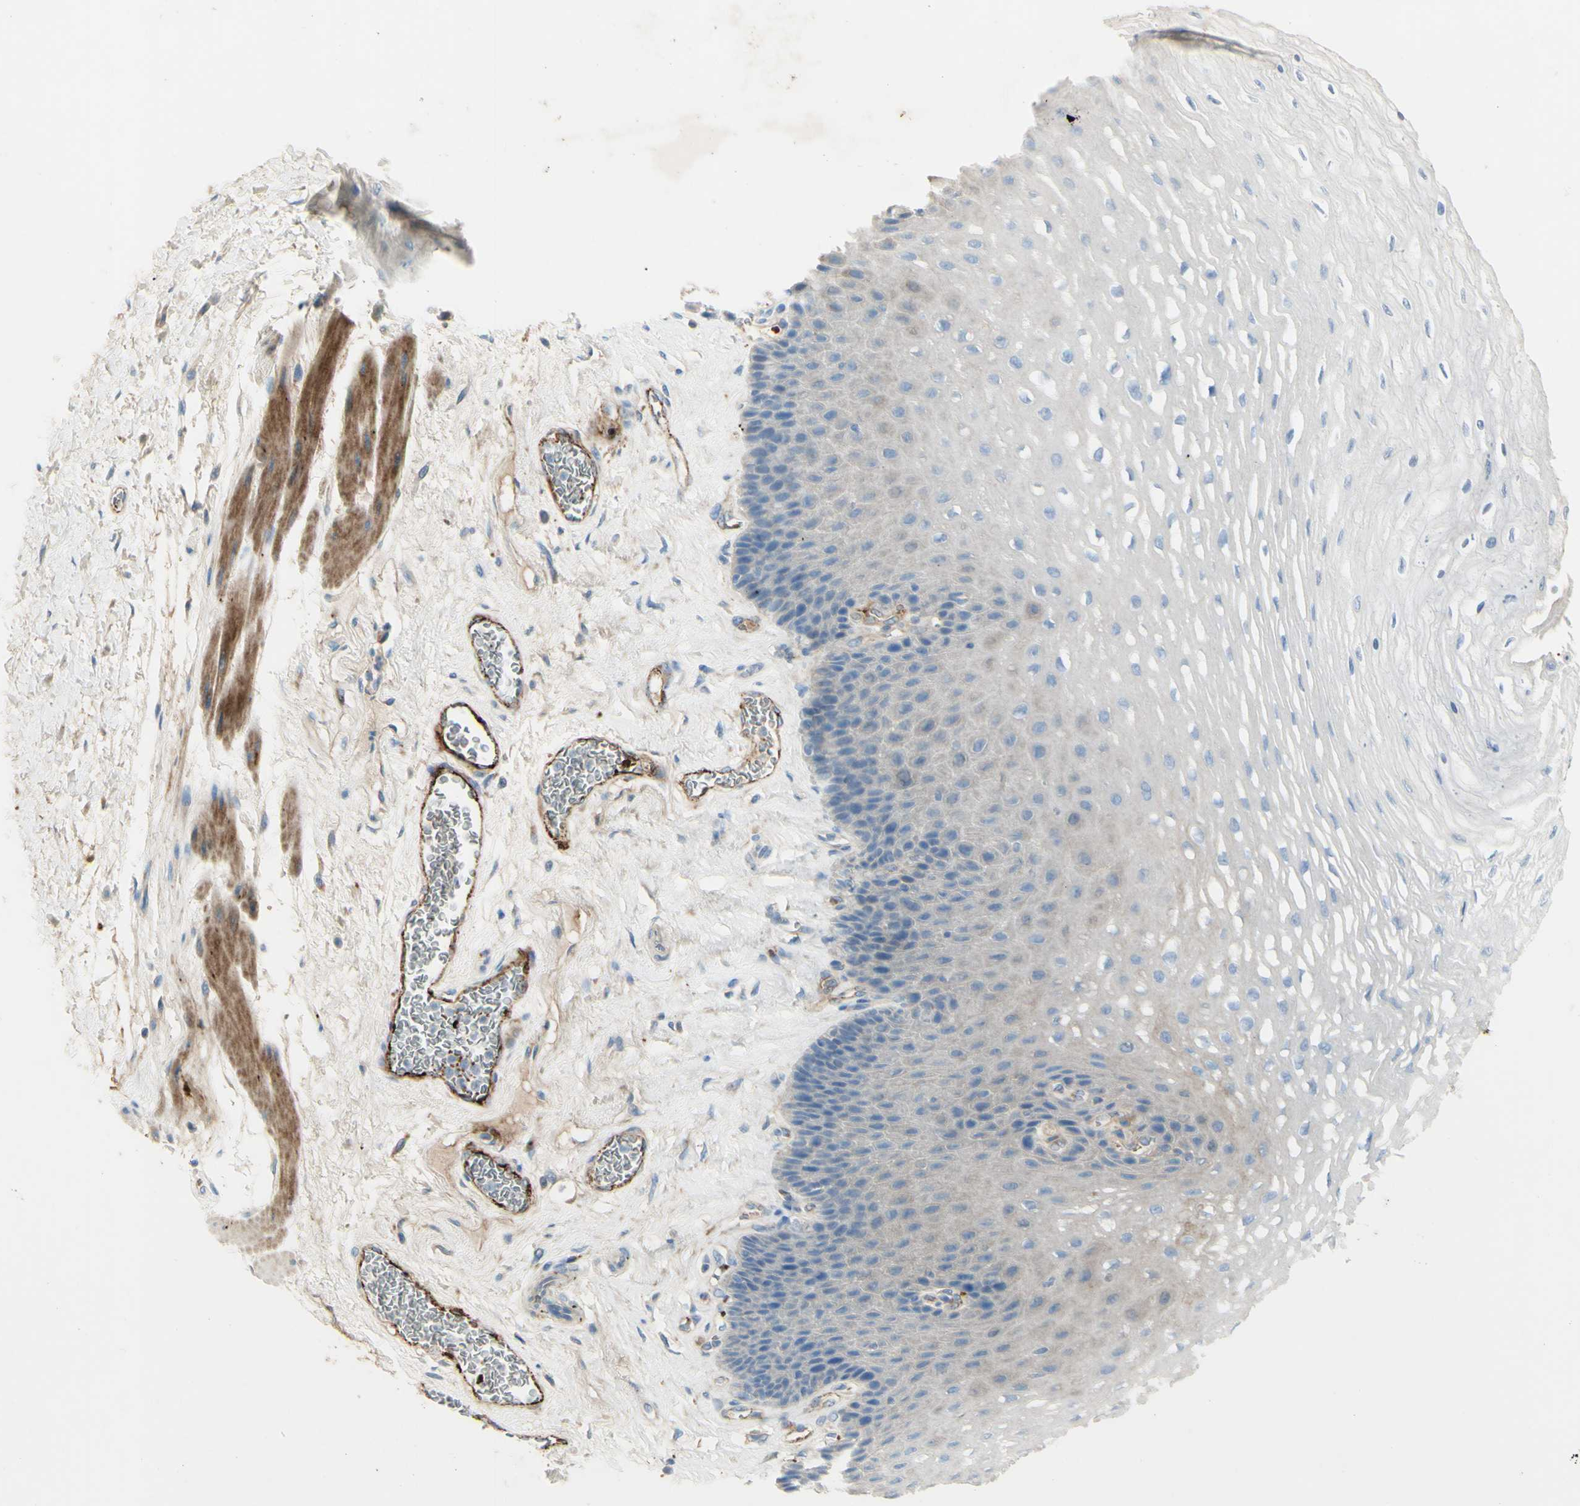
{"staining": {"intensity": "negative", "quantity": "none", "location": "none"}, "tissue": "esophagus", "cell_type": "Squamous epithelial cells", "image_type": "normal", "snomed": [{"axis": "morphology", "description": "Normal tissue, NOS"}, {"axis": "topography", "description": "Esophagus"}], "caption": "There is no significant expression in squamous epithelial cells of esophagus. (DAB (3,3'-diaminobenzidine) immunohistochemistry (IHC), high magnification).", "gene": "GAN", "patient": {"sex": "female", "age": 72}}